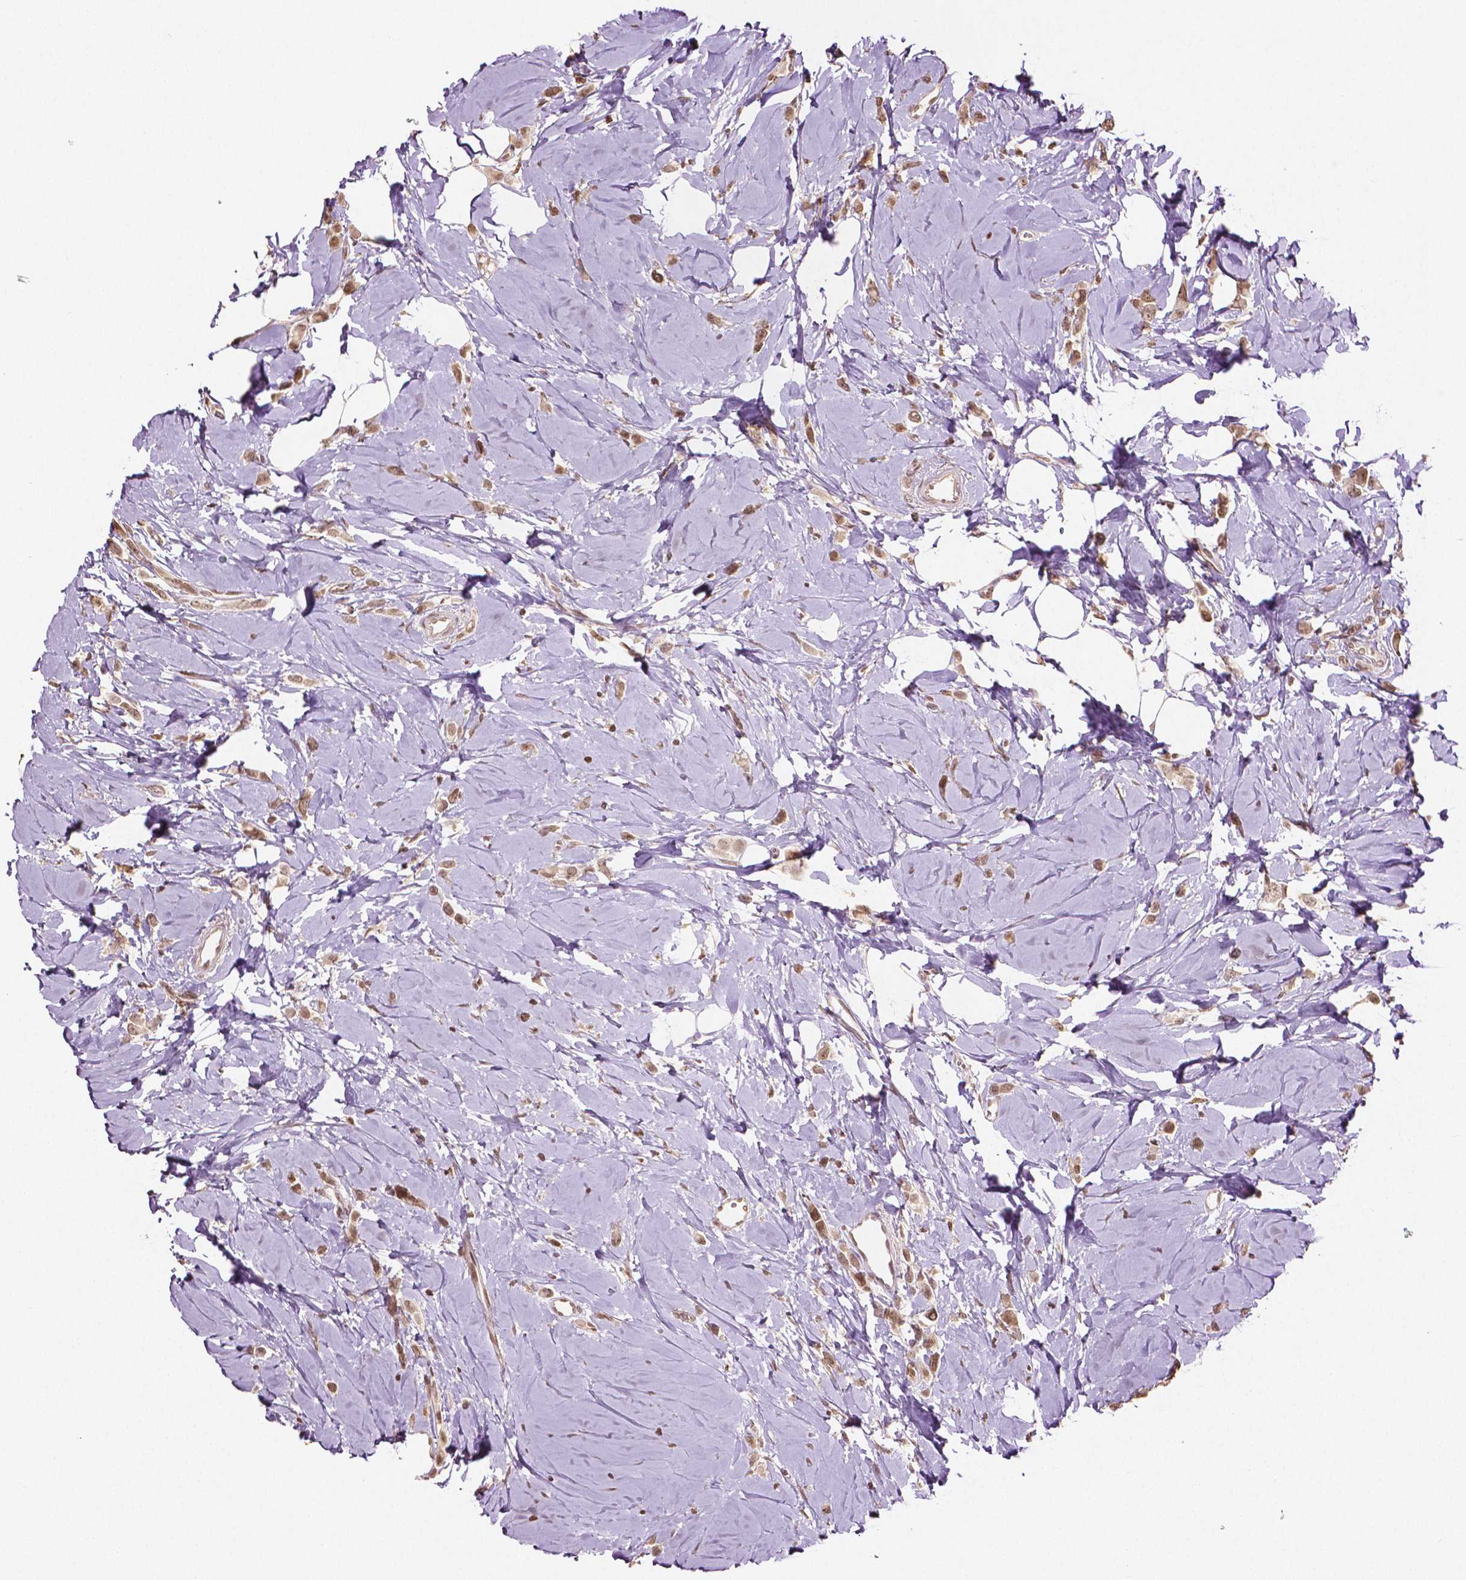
{"staining": {"intensity": "moderate", "quantity": ">75%", "location": "nuclear"}, "tissue": "breast cancer", "cell_type": "Tumor cells", "image_type": "cancer", "snomed": [{"axis": "morphology", "description": "Lobular carcinoma"}, {"axis": "topography", "description": "Breast"}], "caption": "An image of lobular carcinoma (breast) stained for a protein shows moderate nuclear brown staining in tumor cells. (IHC, brightfield microscopy, high magnification).", "gene": "DEK", "patient": {"sex": "female", "age": 66}}